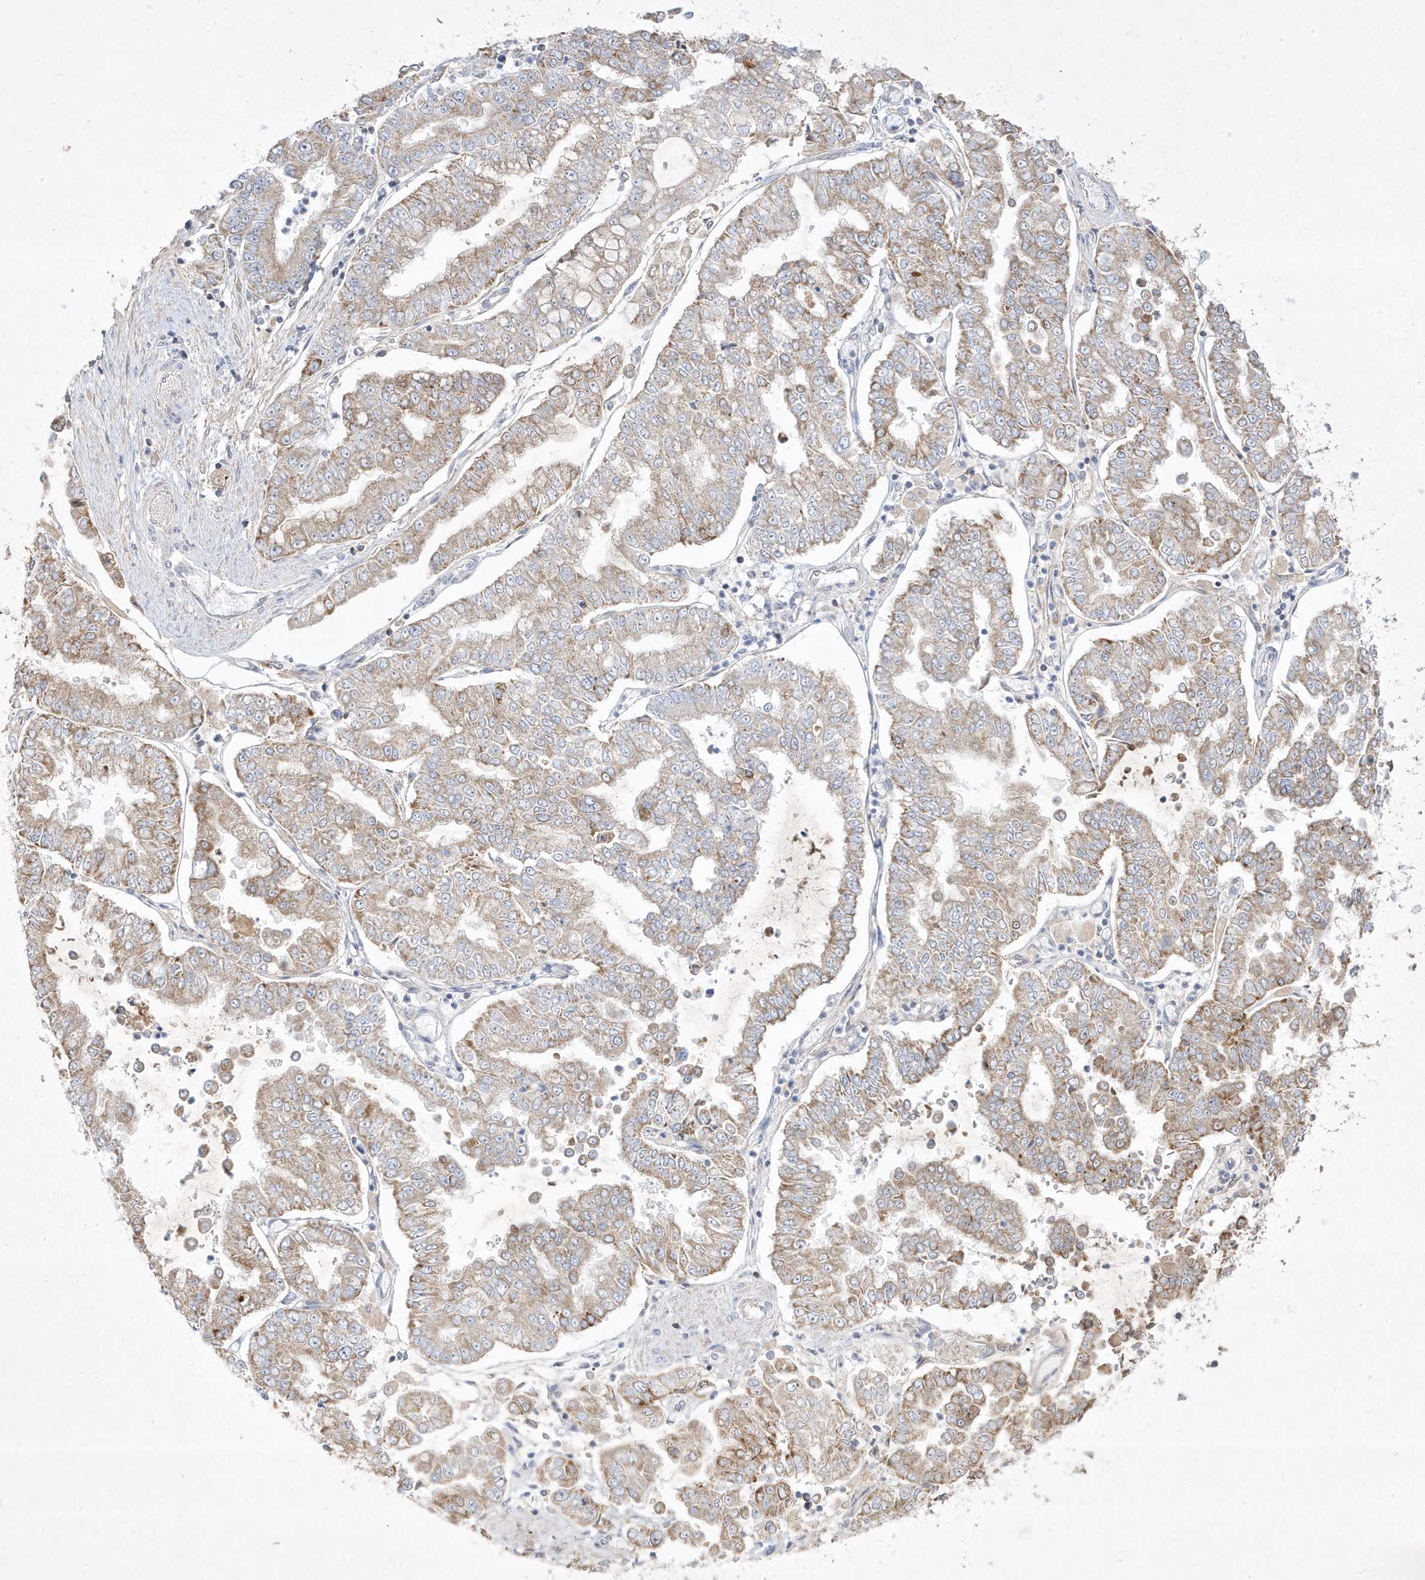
{"staining": {"intensity": "moderate", "quantity": "25%-75%", "location": "cytoplasmic/membranous"}, "tissue": "stomach cancer", "cell_type": "Tumor cells", "image_type": "cancer", "snomed": [{"axis": "morphology", "description": "Adenocarcinoma, NOS"}, {"axis": "topography", "description": "Stomach"}], "caption": "The histopathology image exhibits staining of adenocarcinoma (stomach), revealing moderate cytoplasmic/membranous protein expression (brown color) within tumor cells.", "gene": "ADAMTSL3", "patient": {"sex": "male", "age": 76}}